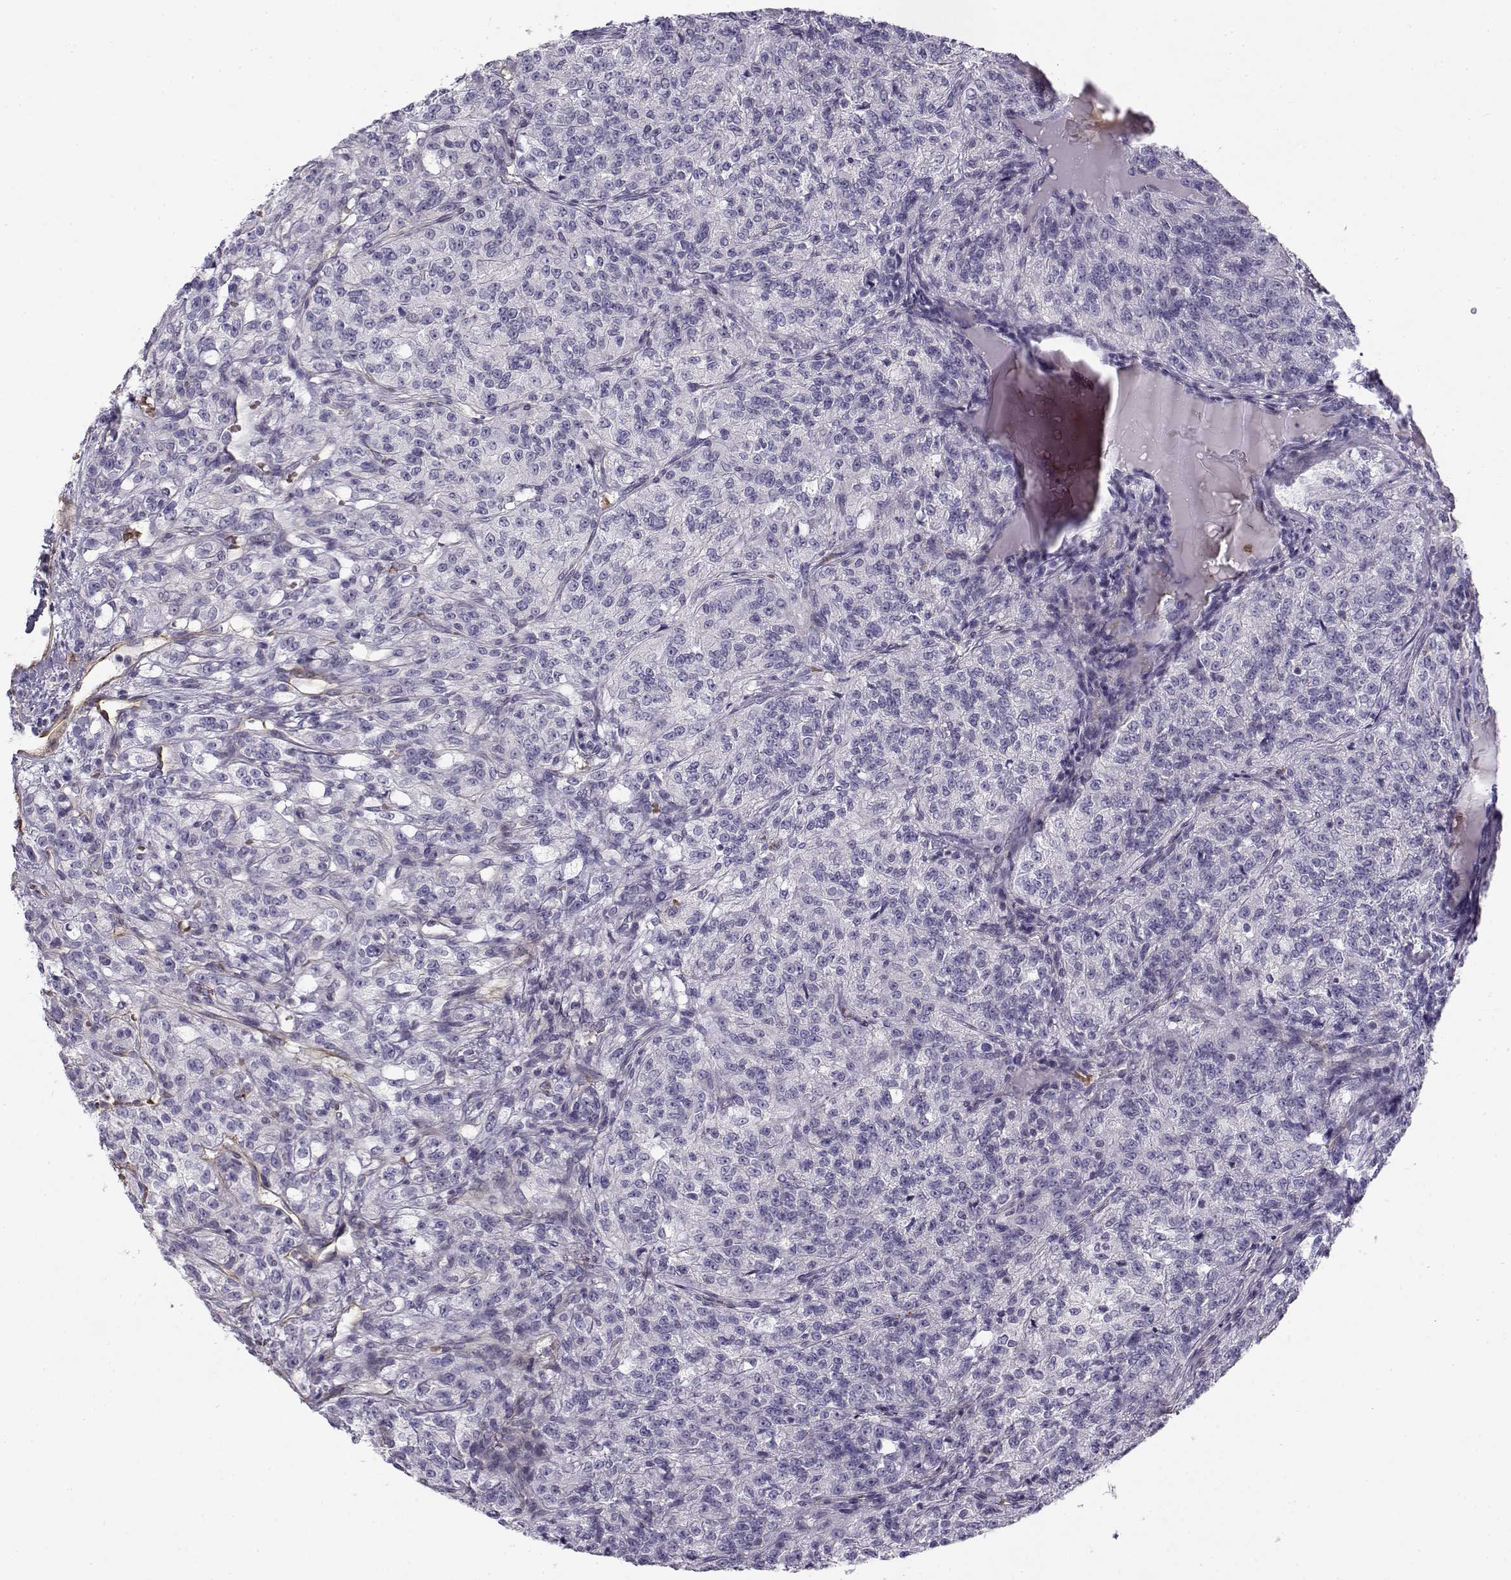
{"staining": {"intensity": "negative", "quantity": "none", "location": "none"}, "tissue": "renal cancer", "cell_type": "Tumor cells", "image_type": "cancer", "snomed": [{"axis": "morphology", "description": "Adenocarcinoma, NOS"}, {"axis": "topography", "description": "Kidney"}], "caption": "This image is of renal cancer (adenocarcinoma) stained with IHC to label a protein in brown with the nuclei are counter-stained blue. There is no expression in tumor cells.", "gene": "MYO1A", "patient": {"sex": "female", "age": 63}}